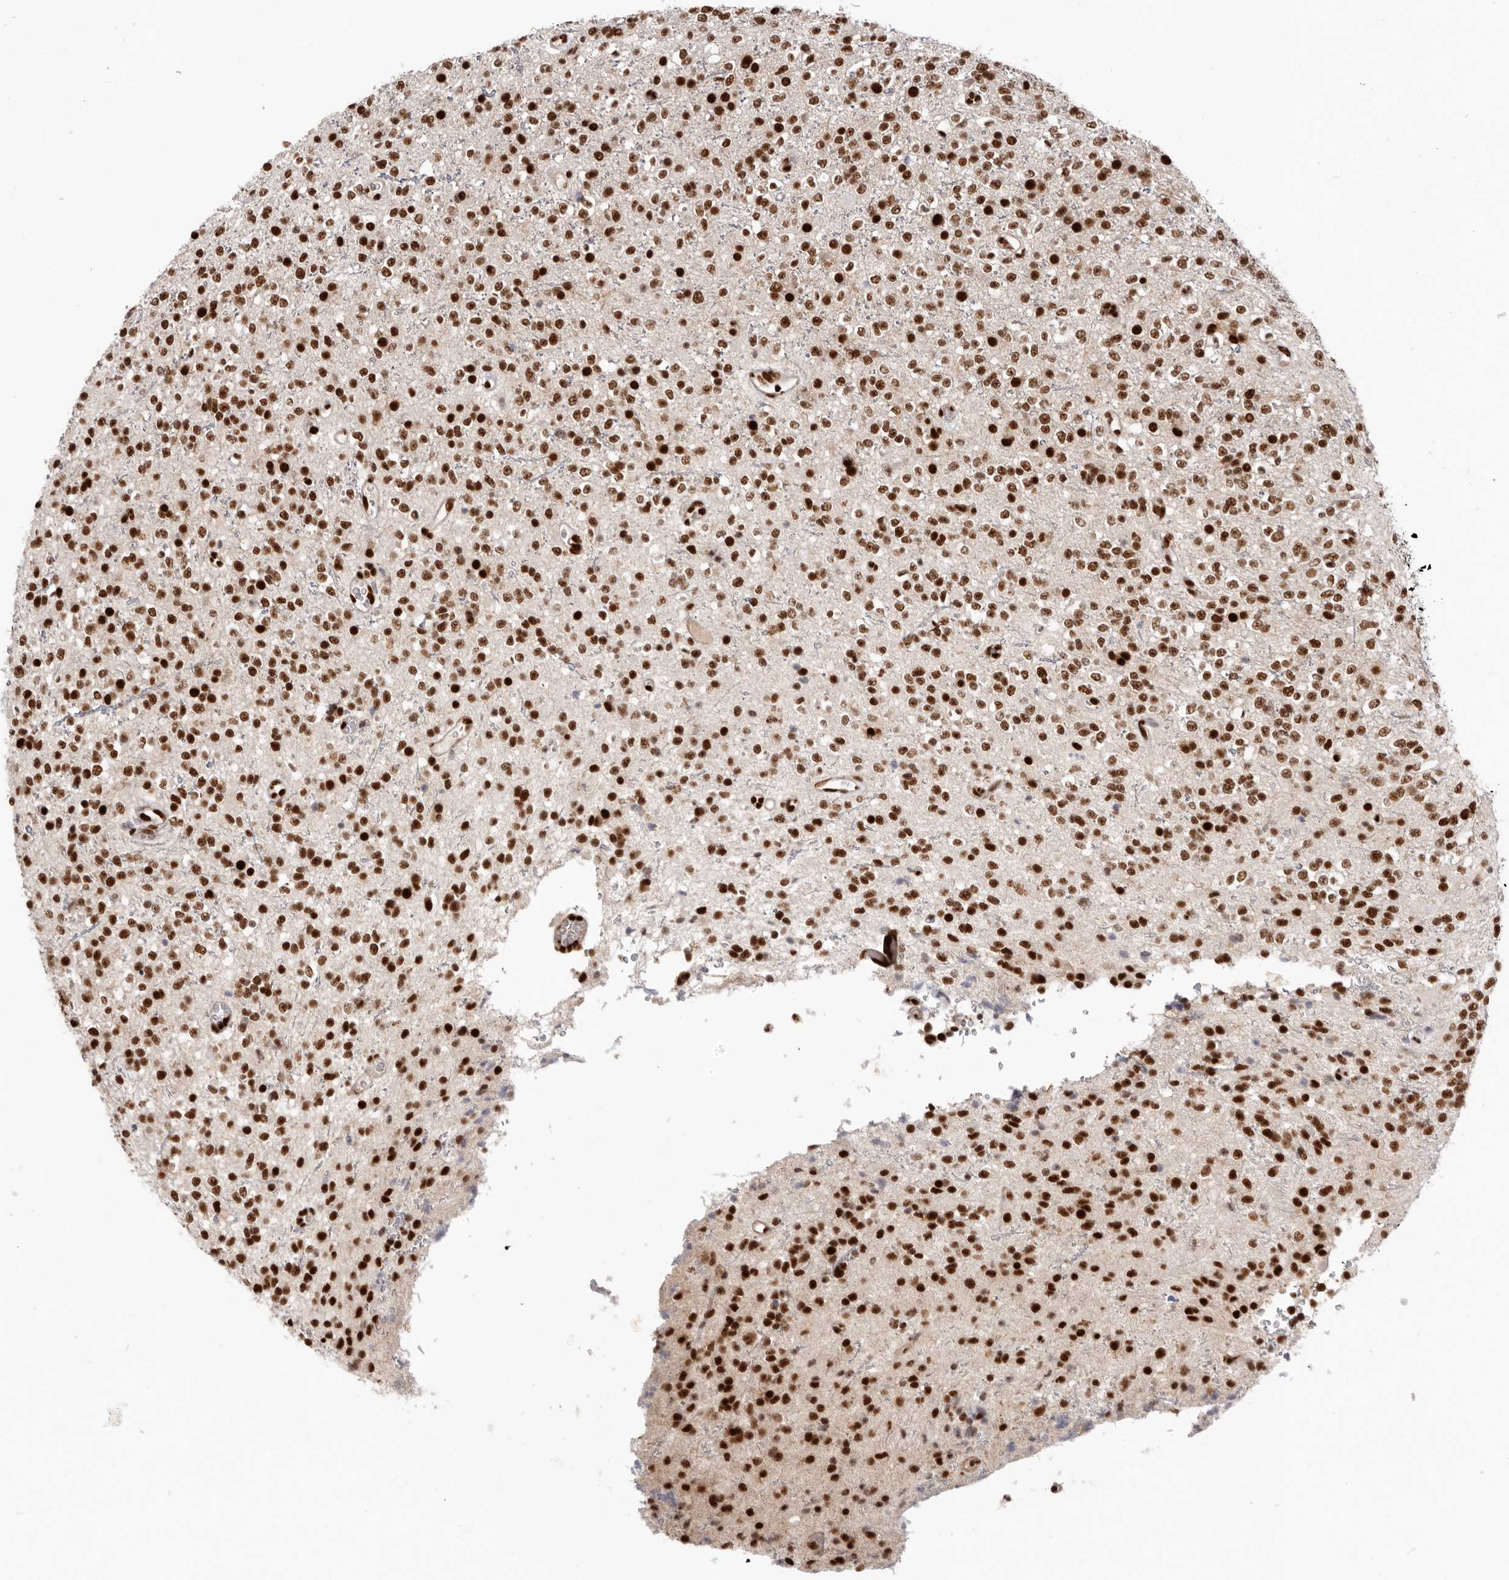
{"staining": {"intensity": "strong", "quantity": ">75%", "location": "nuclear"}, "tissue": "glioma", "cell_type": "Tumor cells", "image_type": "cancer", "snomed": [{"axis": "morphology", "description": "Glioma, malignant, High grade"}, {"axis": "topography", "description": "Brain"}], "caption": "Immunohistochemistry (IHC) of human malignant high-grade glioma demonstrates high levels of strong nuclear expression in approximately >75% of tumor cells.", "gene": "CHTOP", "patient": {"sex": "male", "age": 34}}